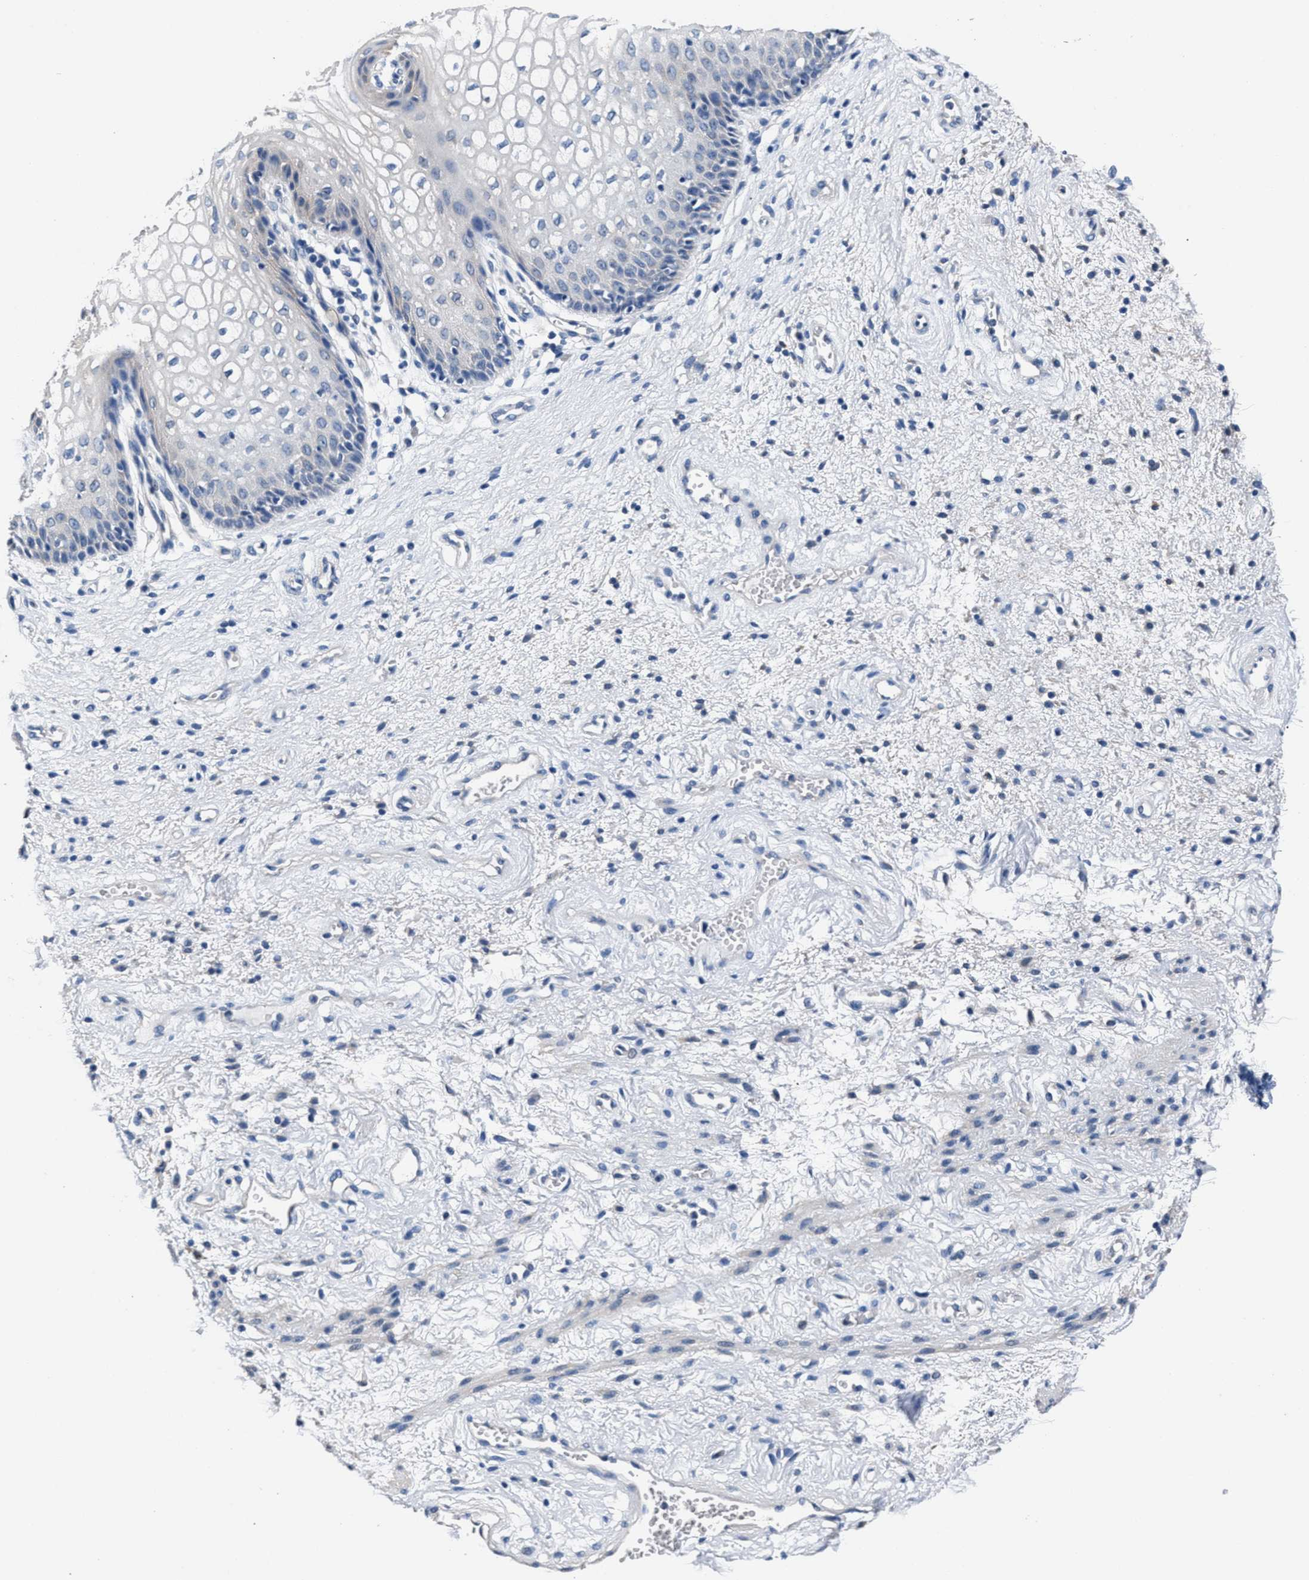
{"staining": {"intensity": "negative", "quantity": "none", "location": "none"}, "tissue": "vagina", "cell_type": "Squamous epithelial cells", "image_type": "normal", "snomed": [{"axis": "morphology", "description": "Normal tissue, NOS"}, {"axis": "topography", "description": "Vagina"}], "caption": "Image shows no protein expression in squamous epithelial cells of normal vagina. (IHC, brightfield microscopy, high magnification).", "gene": "GSTM1", "patient": {"sex": "female", "age": 34}}